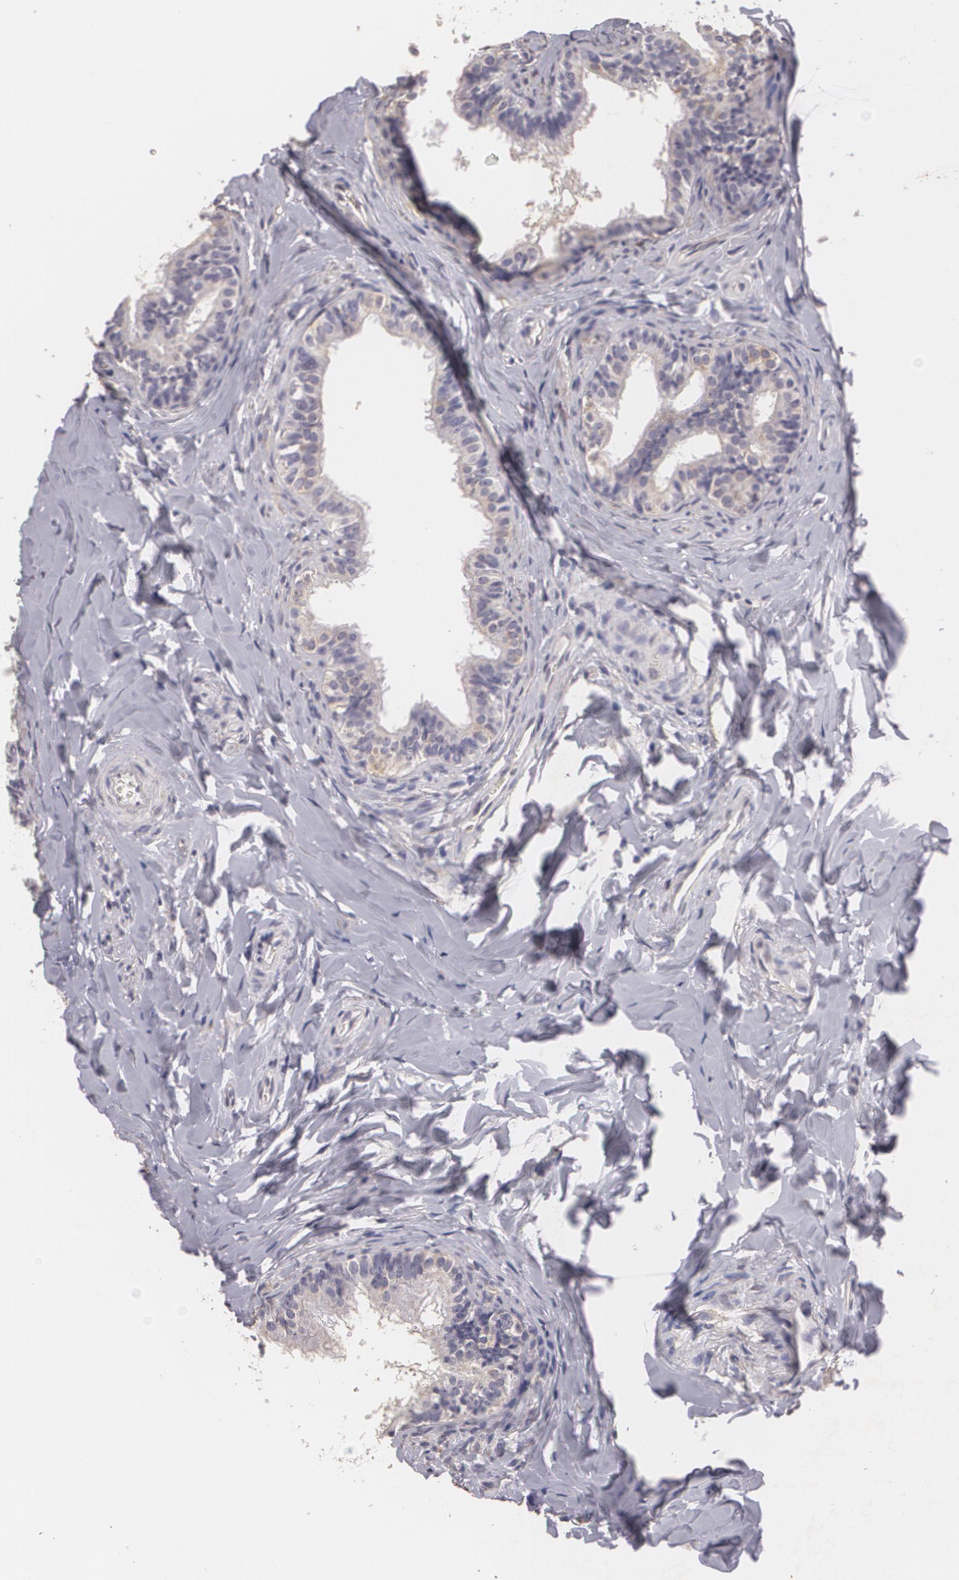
{"staining": {"intensity": "weak", "quantity": "25%-75%", "location": "cytoplasmic/membranous"}, "tissue": "epididymis", "cell_type": "Glandular cells", "image_type": "normal", "snomed": [{"axis": "morphology", "description": "Normal tissue, NOS"}, {"axis": "topography", "description": "Epididymis"}], "caption": "Protein positivity by immunohistochemistry (IHC) shows weak cytoplasmic/membranous staining in about 25%-75% of glandular cells in normal epididymis. (Stains: DAB in brown, nuclei in blue, Microscopy: brightfield microscopy at high magnification).", "gene": "KCNA4", "patient": {"sex": "male", "age": 26}}